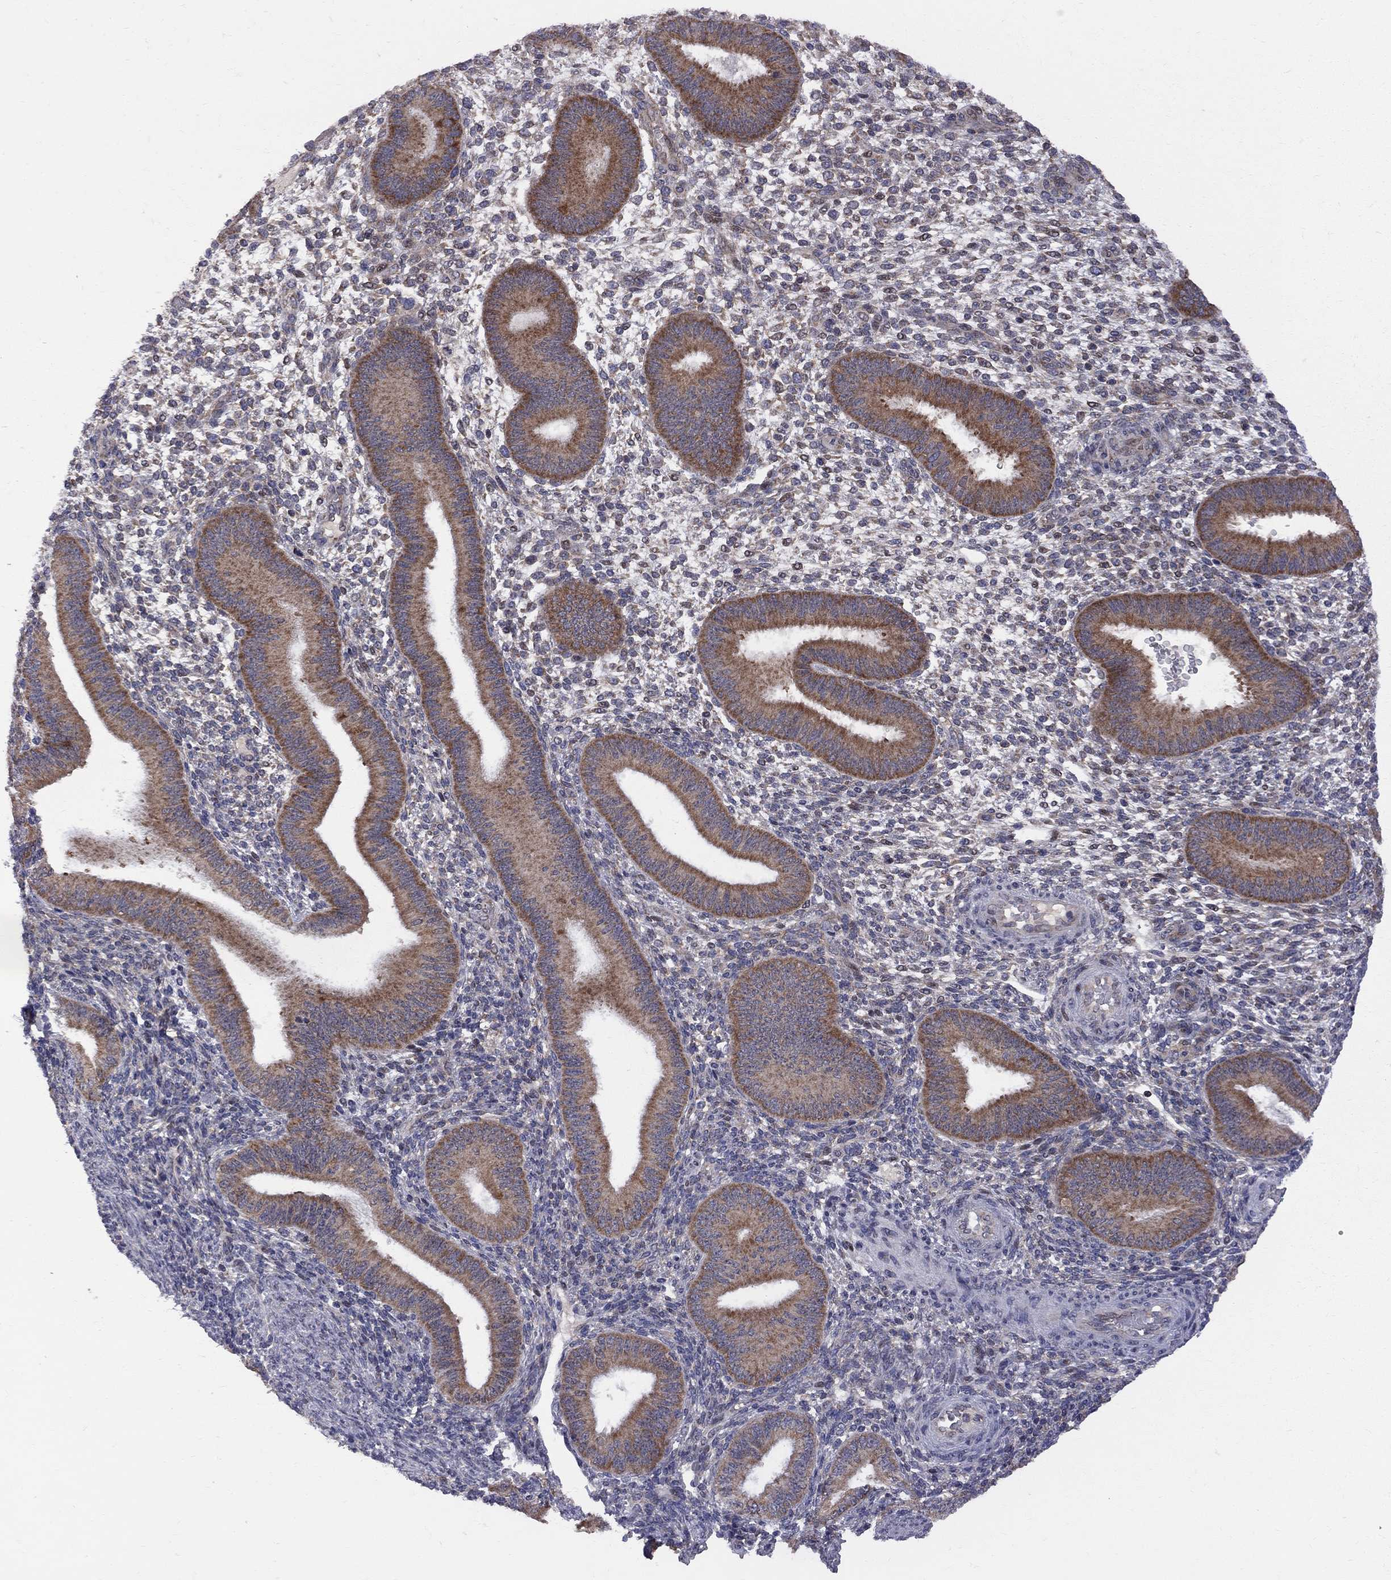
{"staining": {"intensity": "negative", "quantity": "none", "location": "none"}, "tissue": "endometrium", "cell_type": "Cells in endometrial stroma", "image_type": "normal", "snomed": [{"axis": "morphology", "description": "Normal tissue, NOS"}, {"axis": "topography", "description": "Endometrium"}], "caption": "A high-resolution histopathology image shows immunohistochemistry (IHC) staining of benign endometrium, which reveals no significant expression in cells in endometrial stroma.", "gene": "CNOT11", "patient": {"sex": "female", "age": 39}}